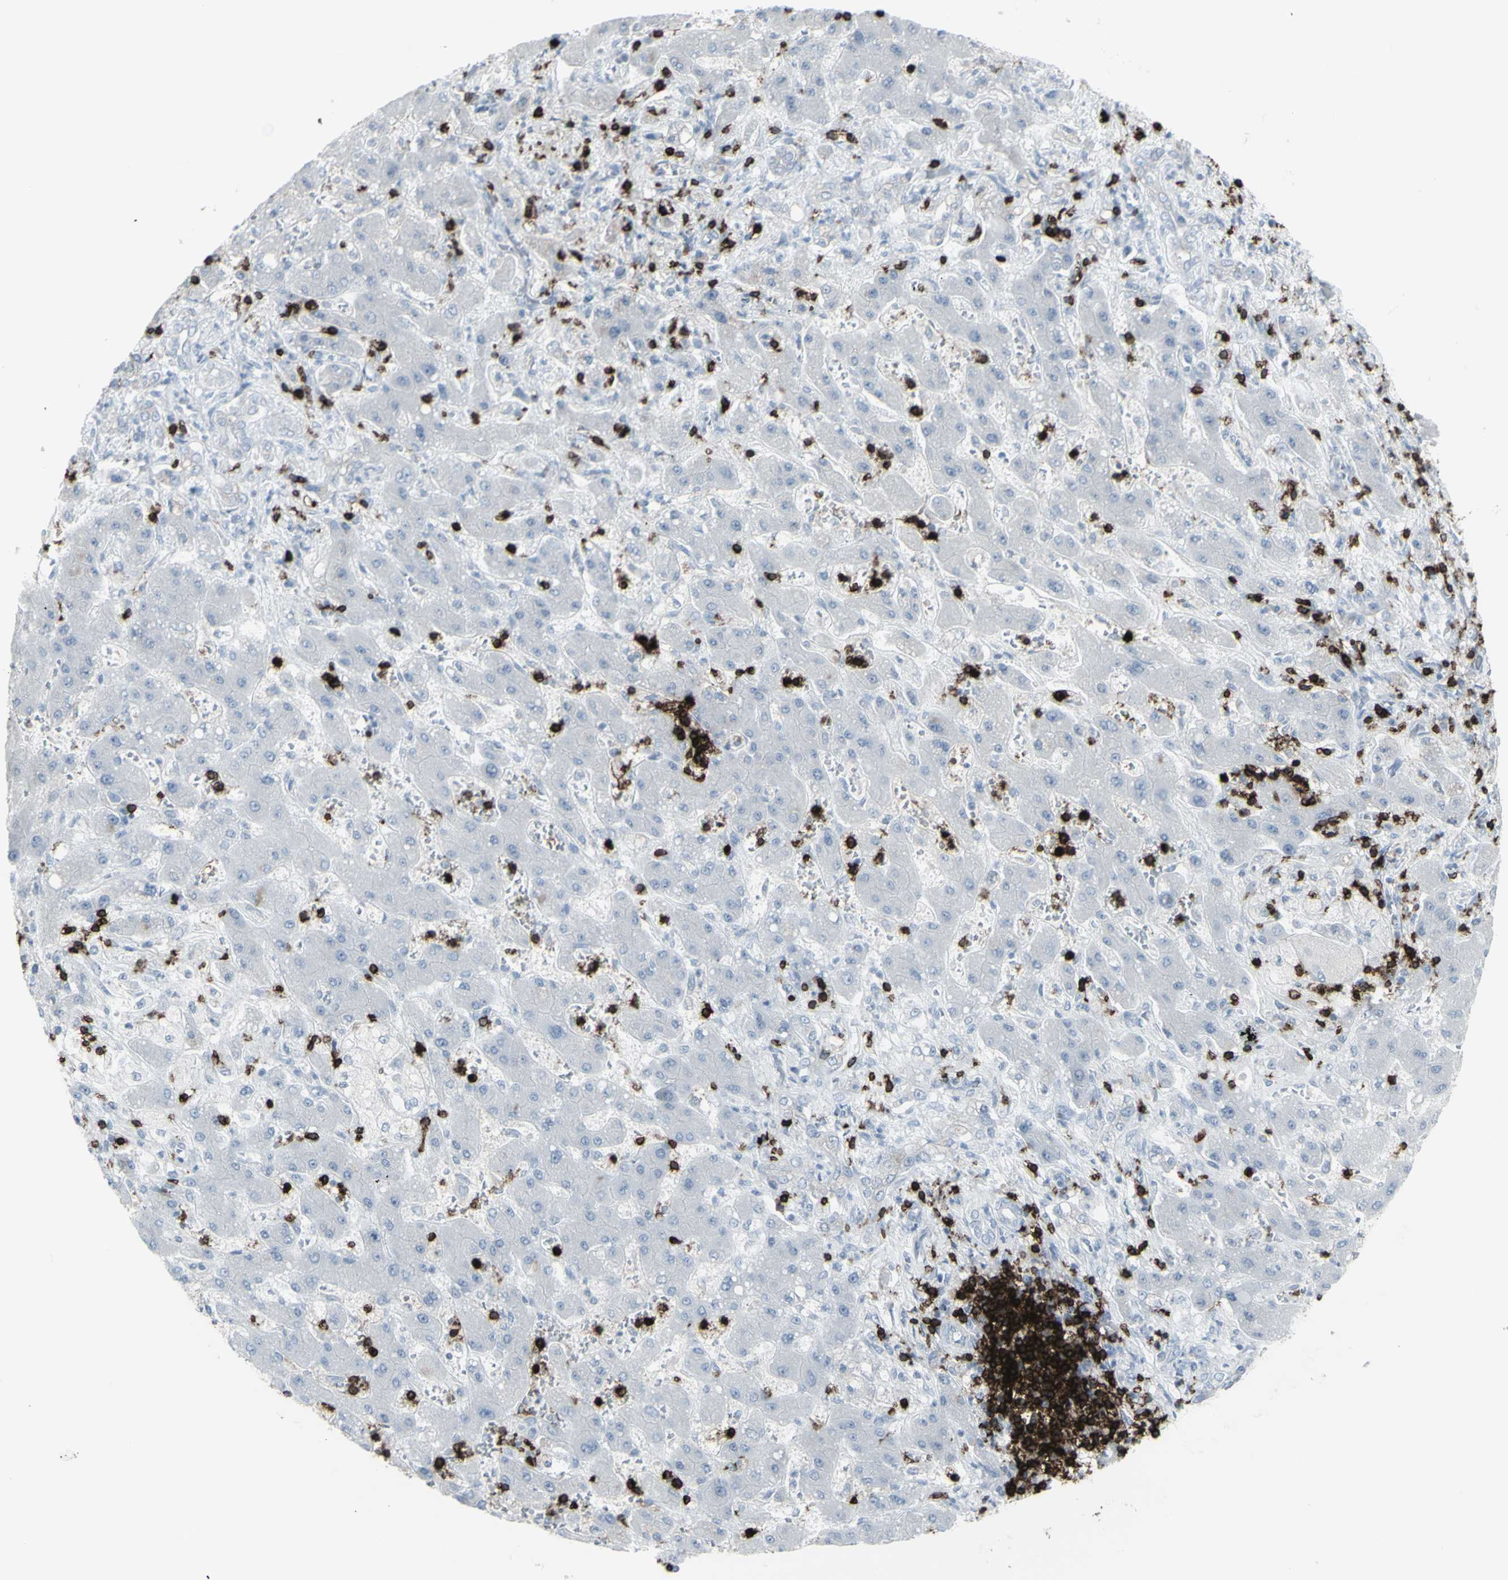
{"staining": {"intensity": "negative", "quantity": "none", "location": "none"}, "tissue": "liver cancer", "cell_type": "Tumor cells", "image_type": "cancer", "snomed": [{"axis": "morphology", "description": "Cholangiocarcinoma"}, {"axis": "topography", "description": "Liver"}], "caption": "Tumor cells are negative for brown protein staining in liver cancer.", "gene": "CD247", "patient": {"sex": "male", "age": 50}}